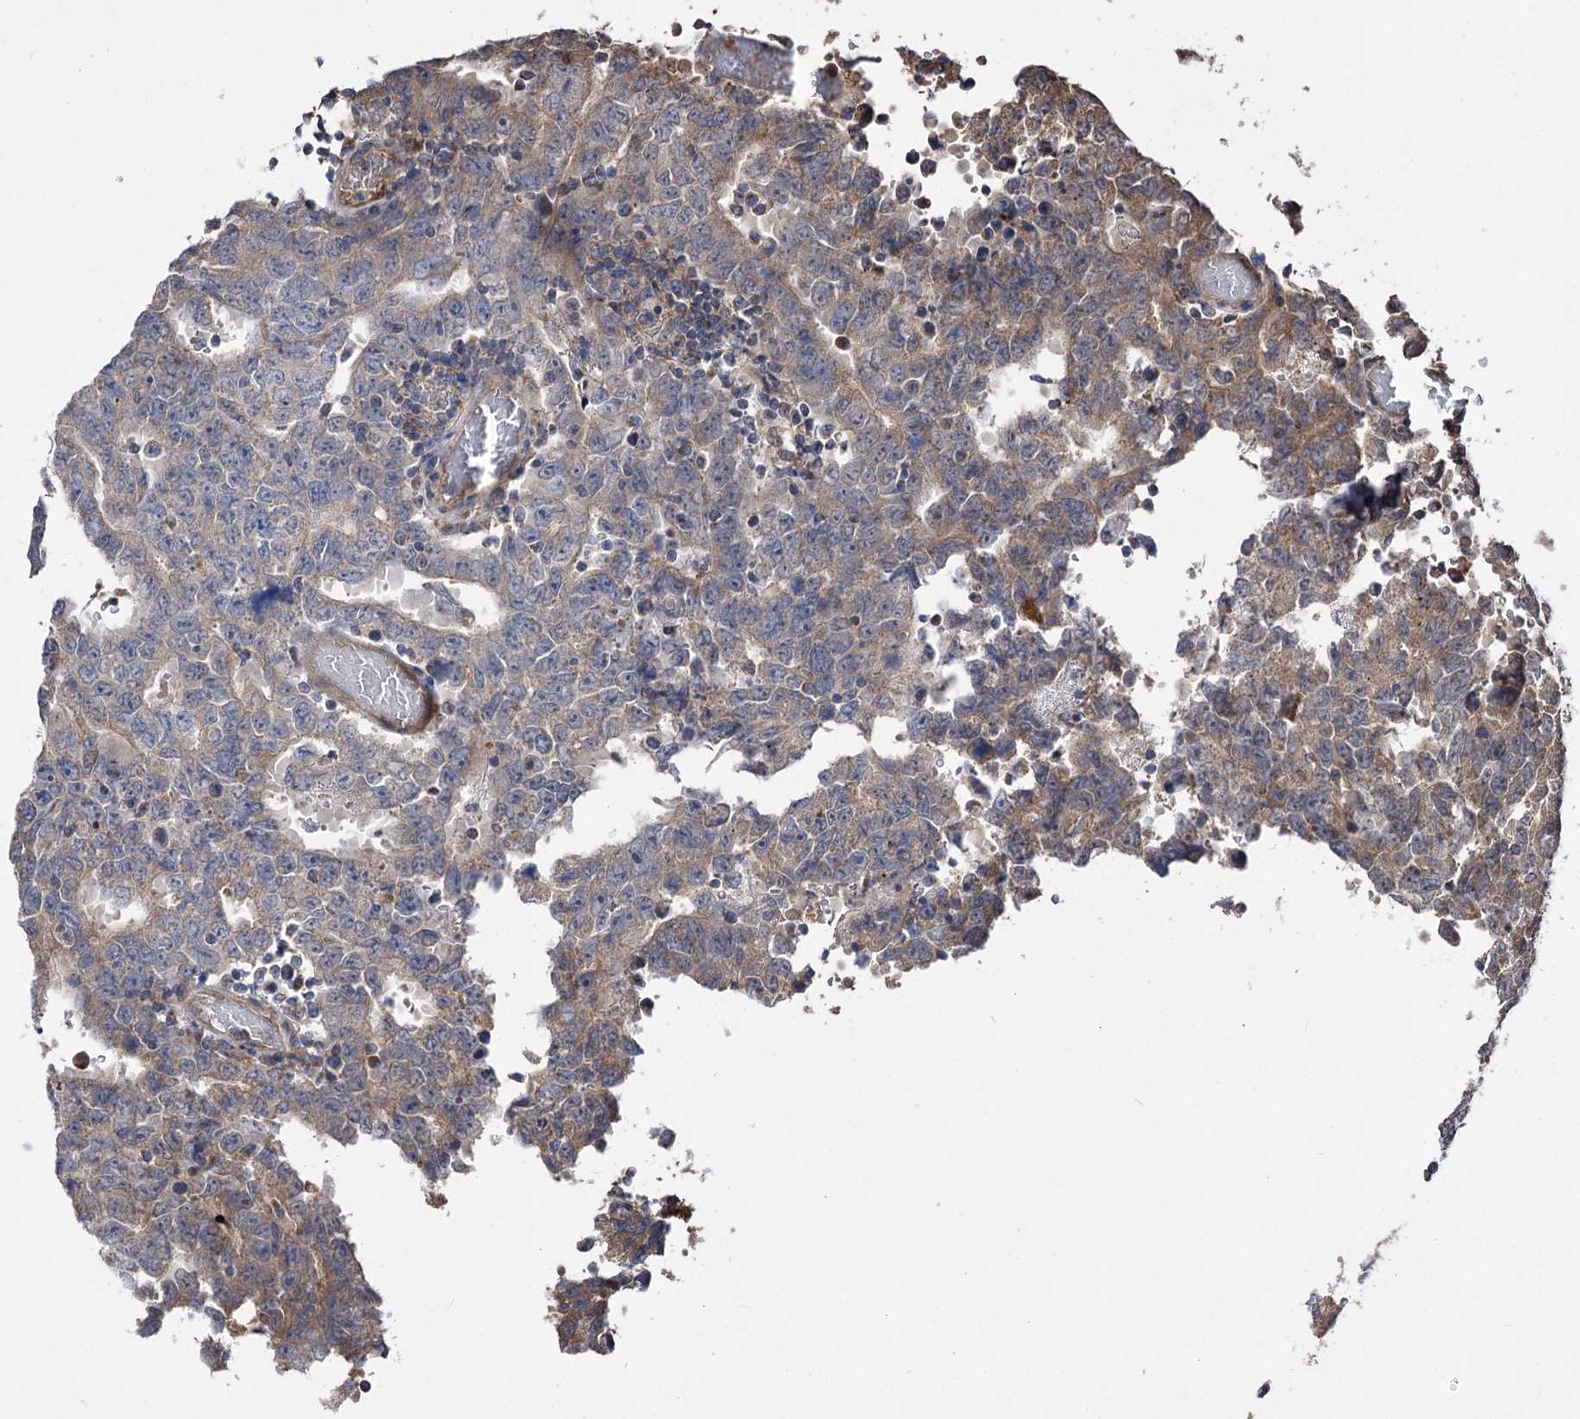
{"staining": {"intensity": "moderate", "quantity": "25%-75%", "location": "cytoplasmic/membranous"}, "tissue": "testis cancer", "cell_type": "Tumor cells", "image_type": "cancer", "snomed": [{"axis": "morphology", "description": "Carcinoma, Embryonal, NOS"}, {"axis": "topography", "description": "Testis"}], "caption": "IHC micrograph of embryonal carcinoma (testis) stained for a protein (brown), which shows medium levels of moderate cytoplasmic/membranous expression in approximately 25%-75% of tumor cells.", "gene": "RASSF3", "patient": {"sex": "male", "age": 26}}